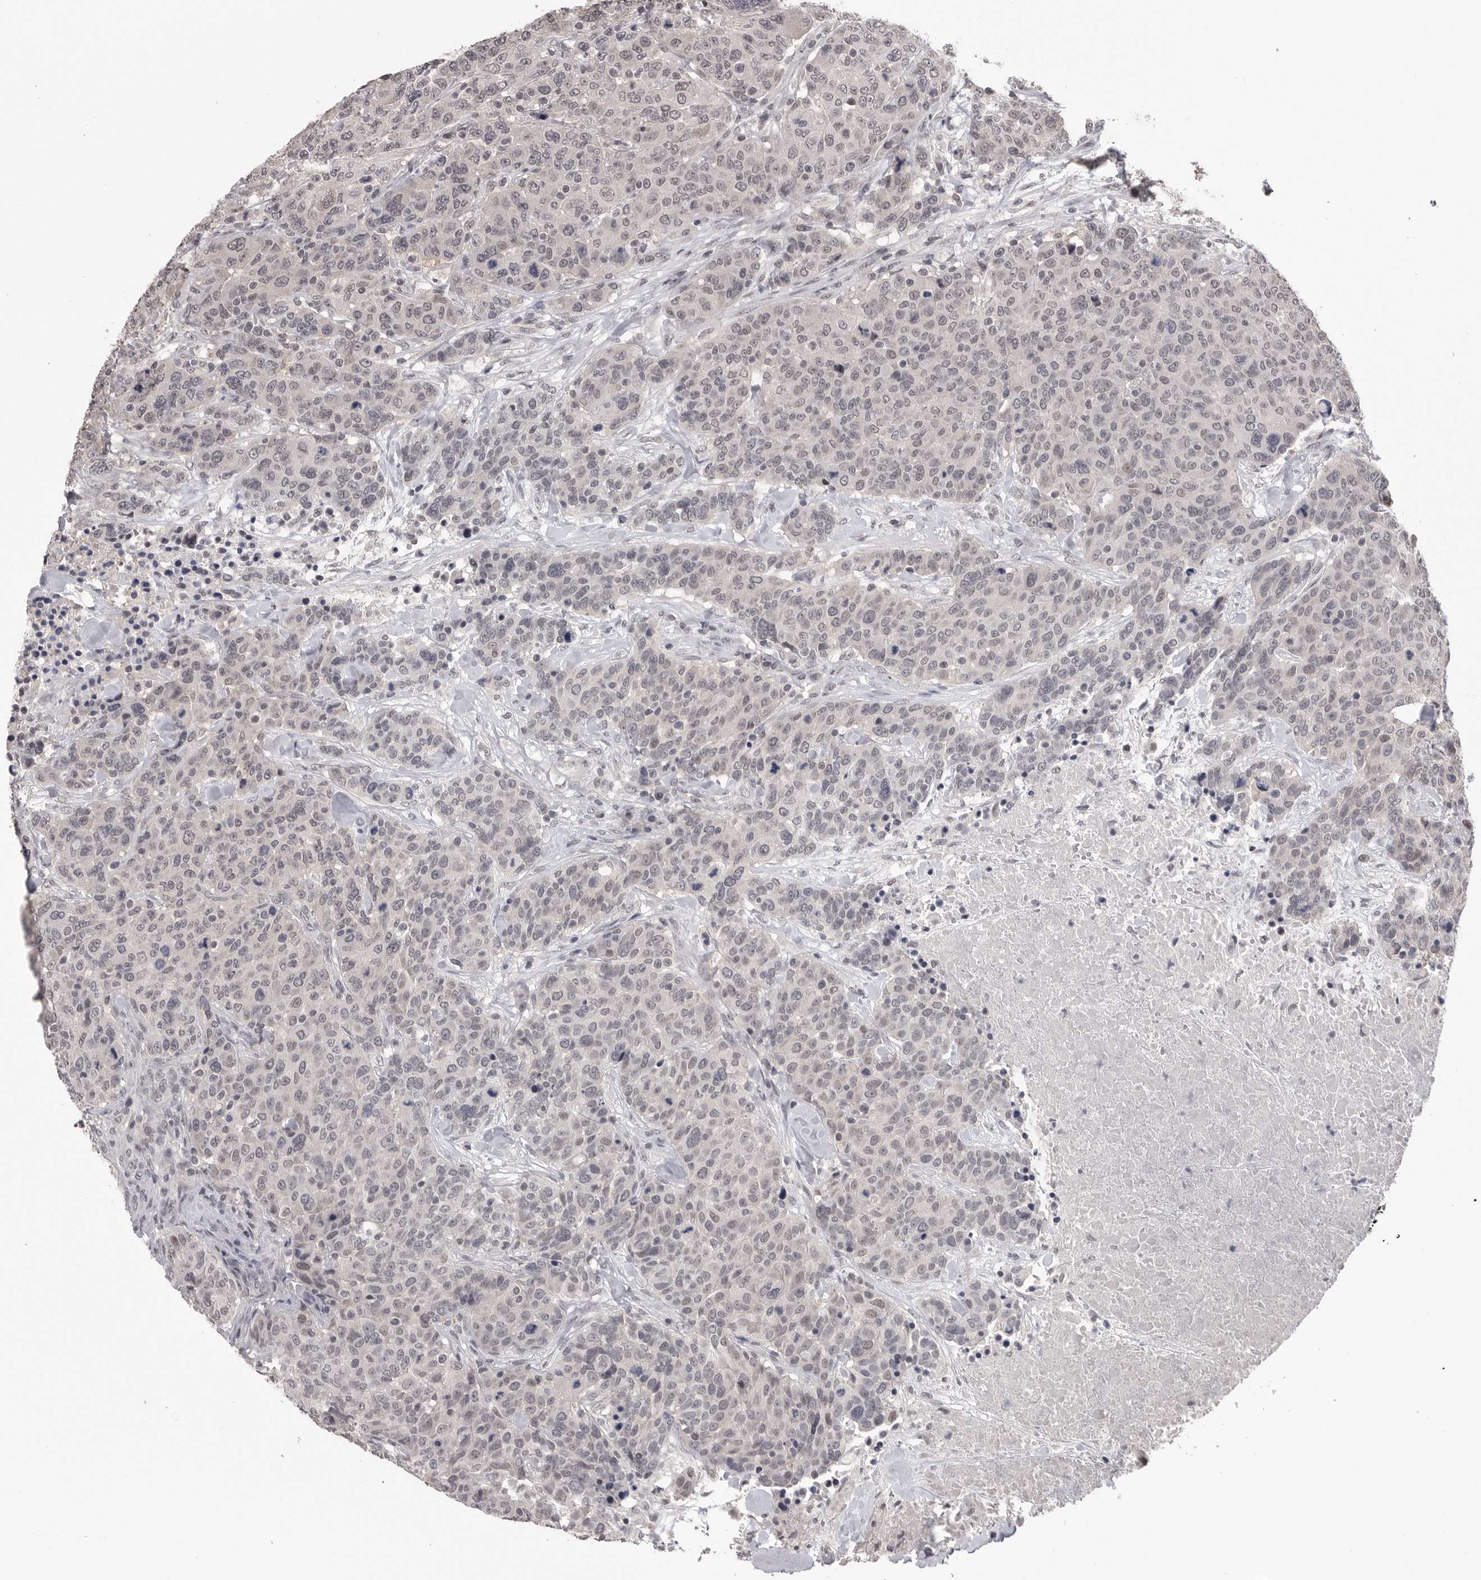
{"staining": {"intensity": "weak", "quantity": "25%-75%", "location": "nuclear"}, "tissue": "breast cancer", "cell_type": "Tumor cells", "image_type": "cancer", "snomed": [{"axis": "morphology", "description": "Duct carcinoma"}, {"axis": "topography", "description": "Breast"}], "caption": "Protein staining of breast cancer (invasive ductal carcinoma) tissue displays weak nuclear expression in approximately 25%-75% of tumor cells. The staining was performed using DAB, with brown indicating positive protein expression. Nuclei are stained blue with hematoxylin.", "gene": "DLG2", "patient": {"sex": "female", "age": 37}}